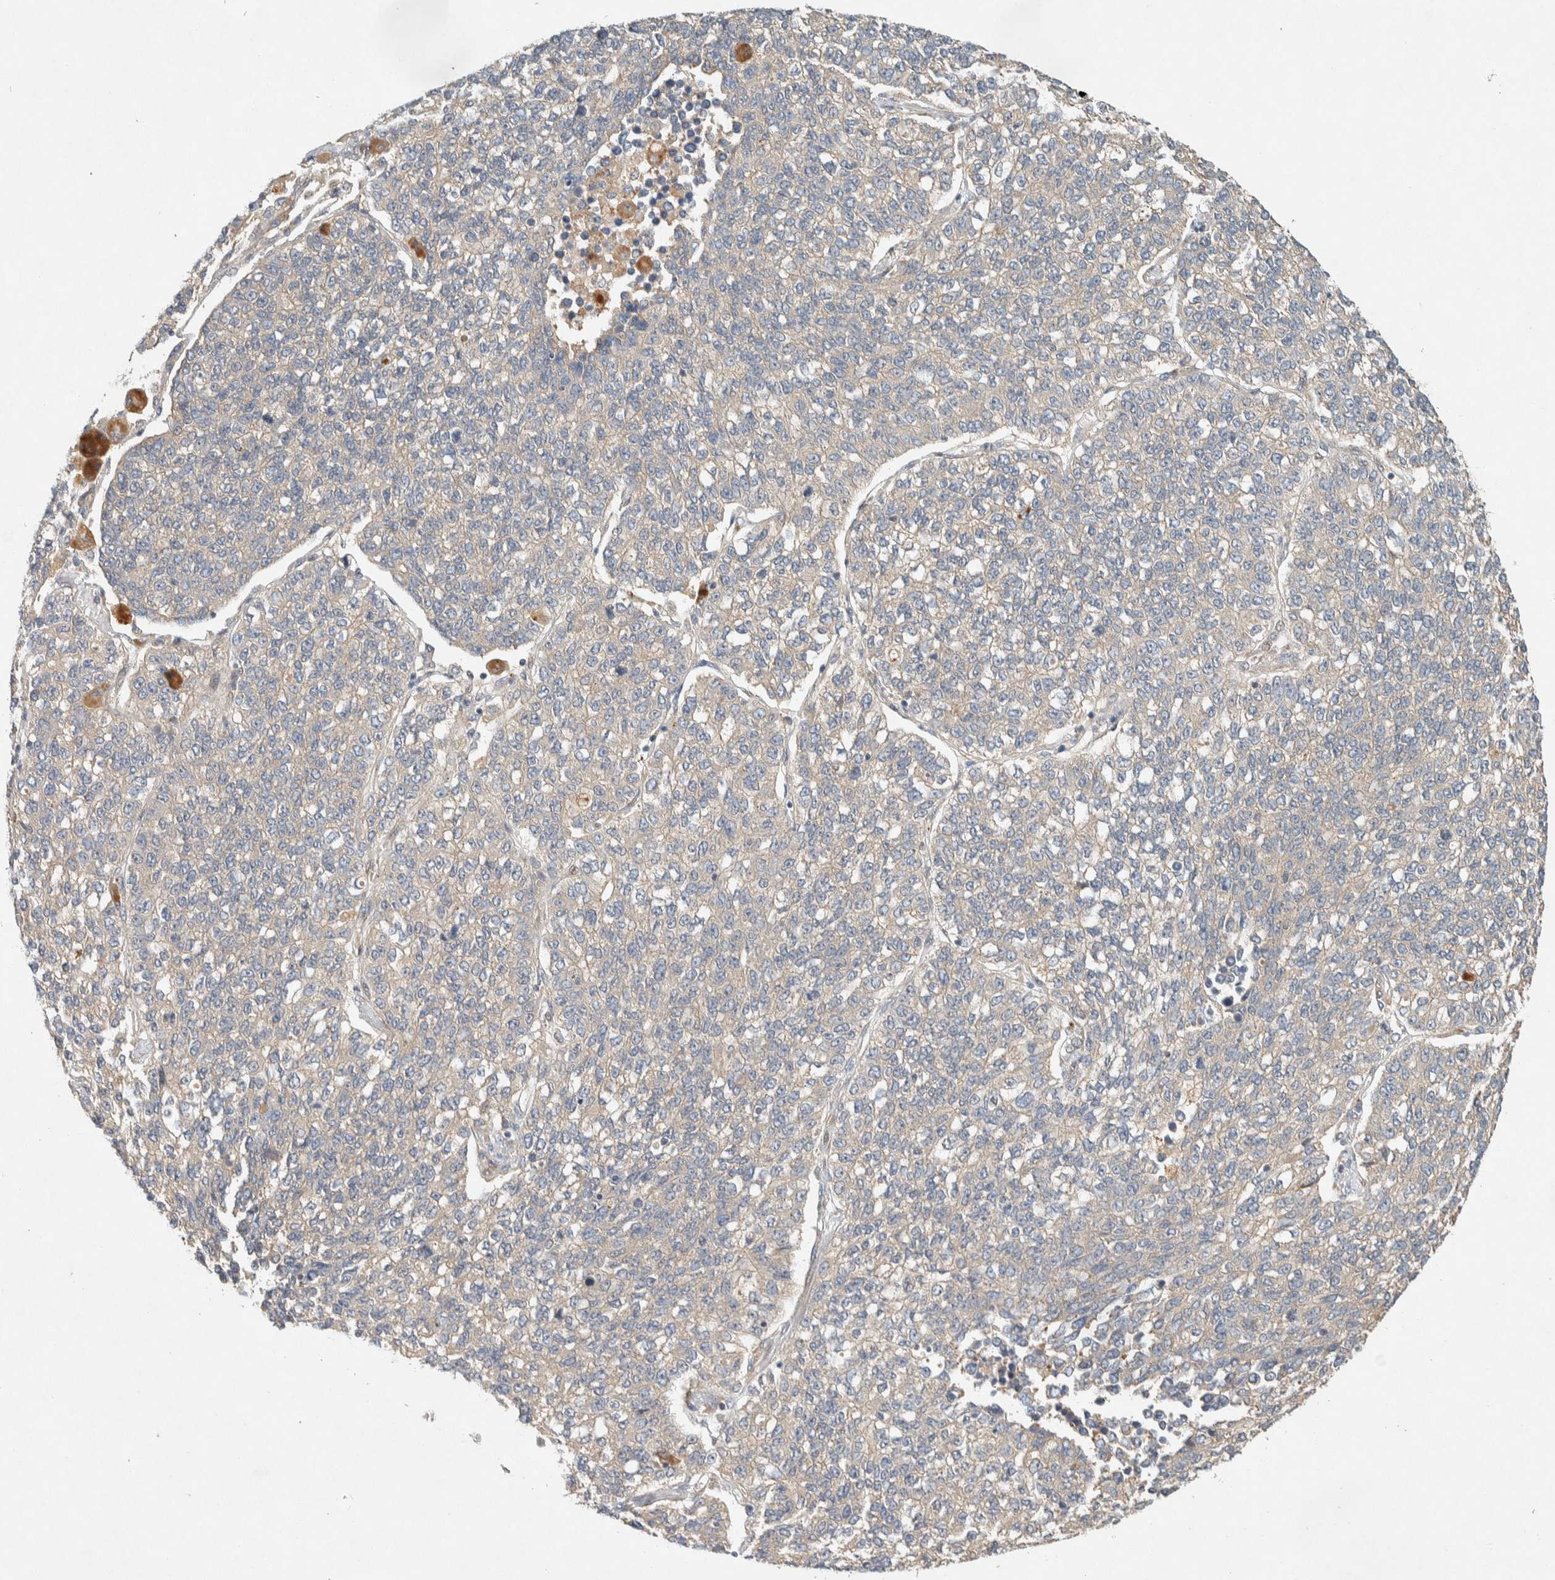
{"staining": {"intensity": "negative", "quantity": "none", "location": "none"}, "tissue": "lung cancer", "cell_type": "Tumor cells", "image_type": "cancer", "snomed": [{"axis": "morphology", "description": "Adenocarcinoma, NOS"}, {"axis": "topography", "description": "Lung"}], "caption": "Lung cancer was stained to show a protein in brown. There is no significant expression in tumor cells. (IHC, brightfield microscopy, high magnification).", "gene": "PXK", "patient": {"sex": "male", "age": 49}}